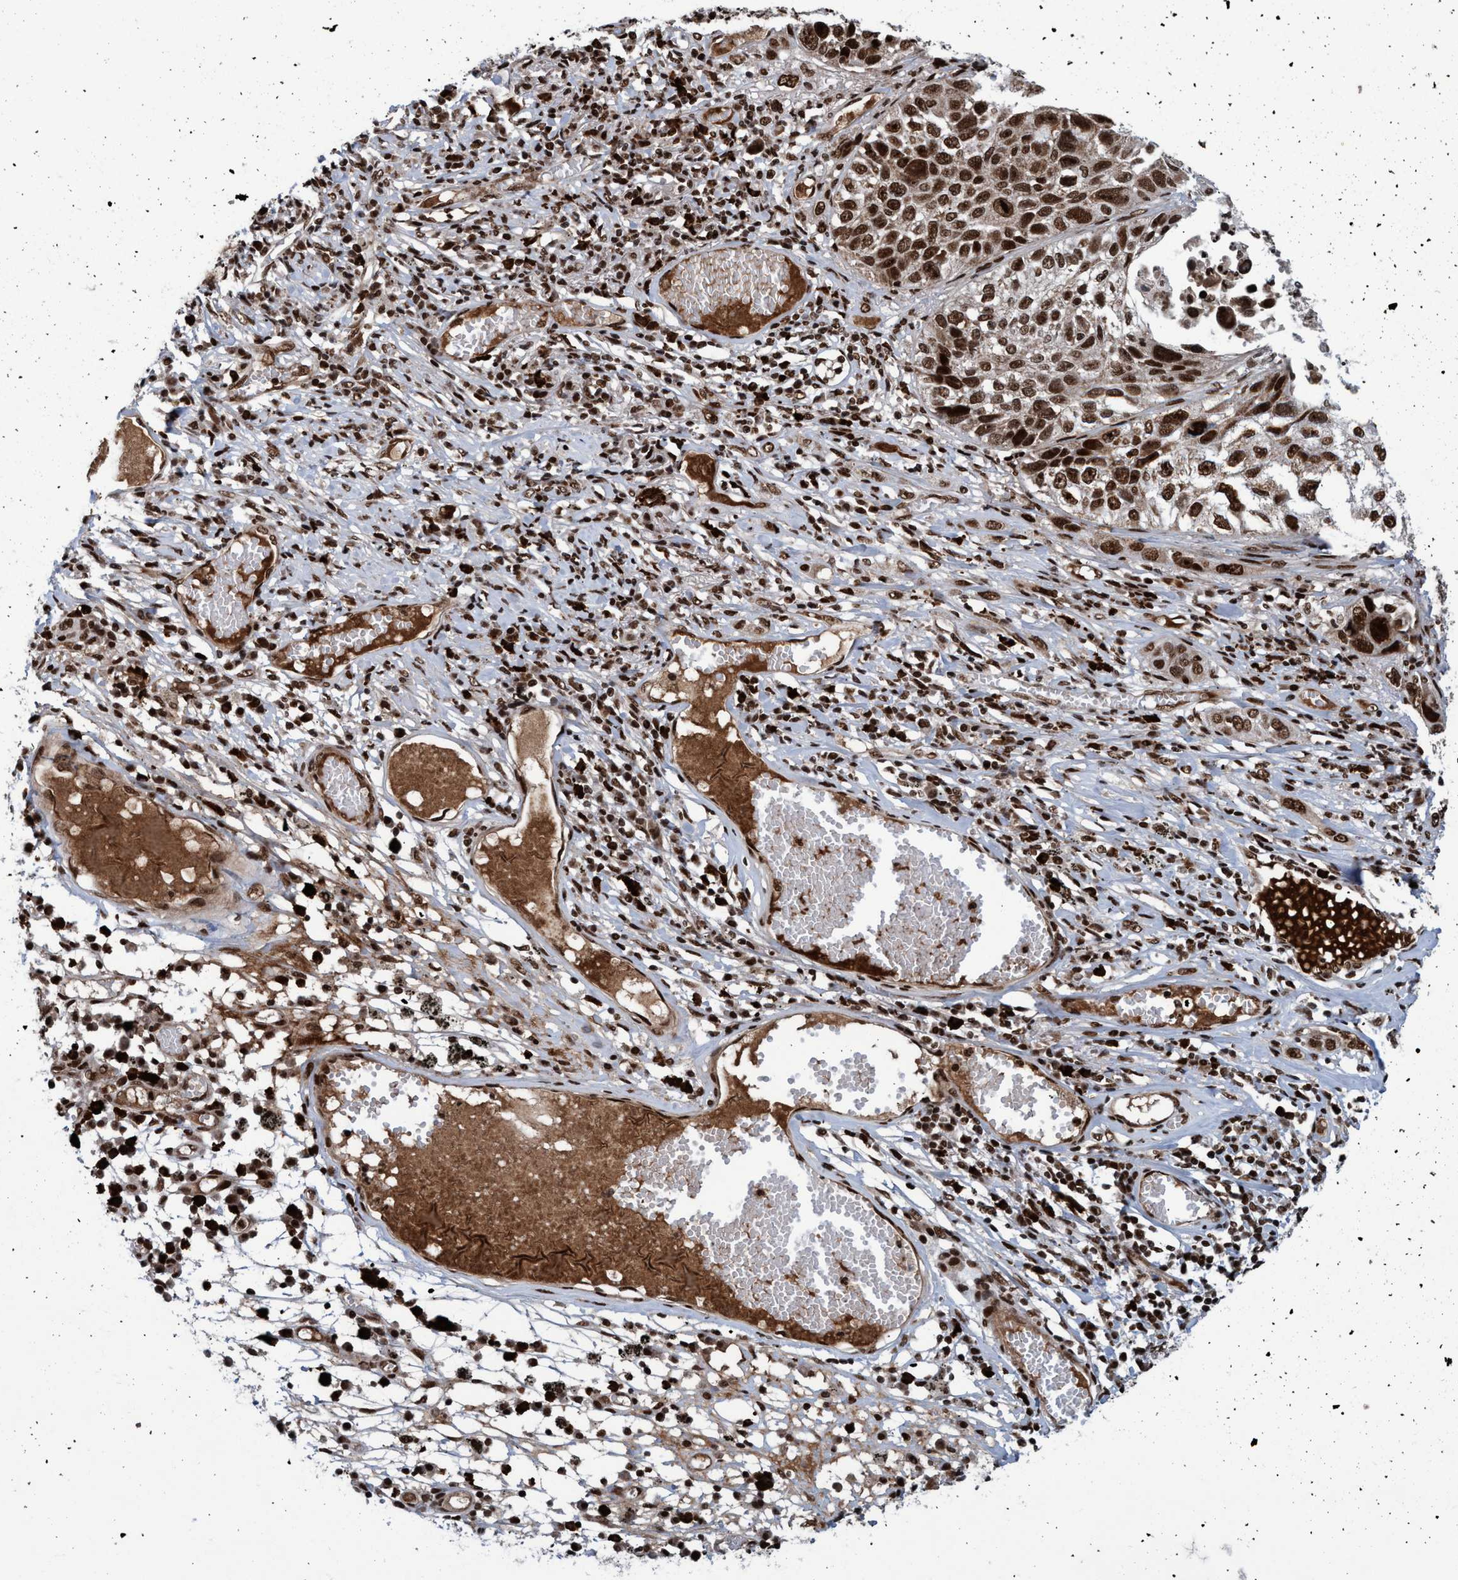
{"staining": {"intensity": "strong", "quantity": ">75%", "location": "nuclear"}, "tissue": "lung cancer", "cell_type": "Tumor cells", "image_type": "cancer", "snomed": [{"axis": "morphology", "description": "Squamous cell carcinoma, NOS"}, {"axis": "topography", "description": "Lung"}], "caption": "This is a histology image of immunohistochemistry (IHC) staining of squamous cell carcinoma (lung), which shows strong positivity in the nuclear of tumor cells.", "gene": "TOPBP1", "patient": {"sex": "male", "age": 71}}